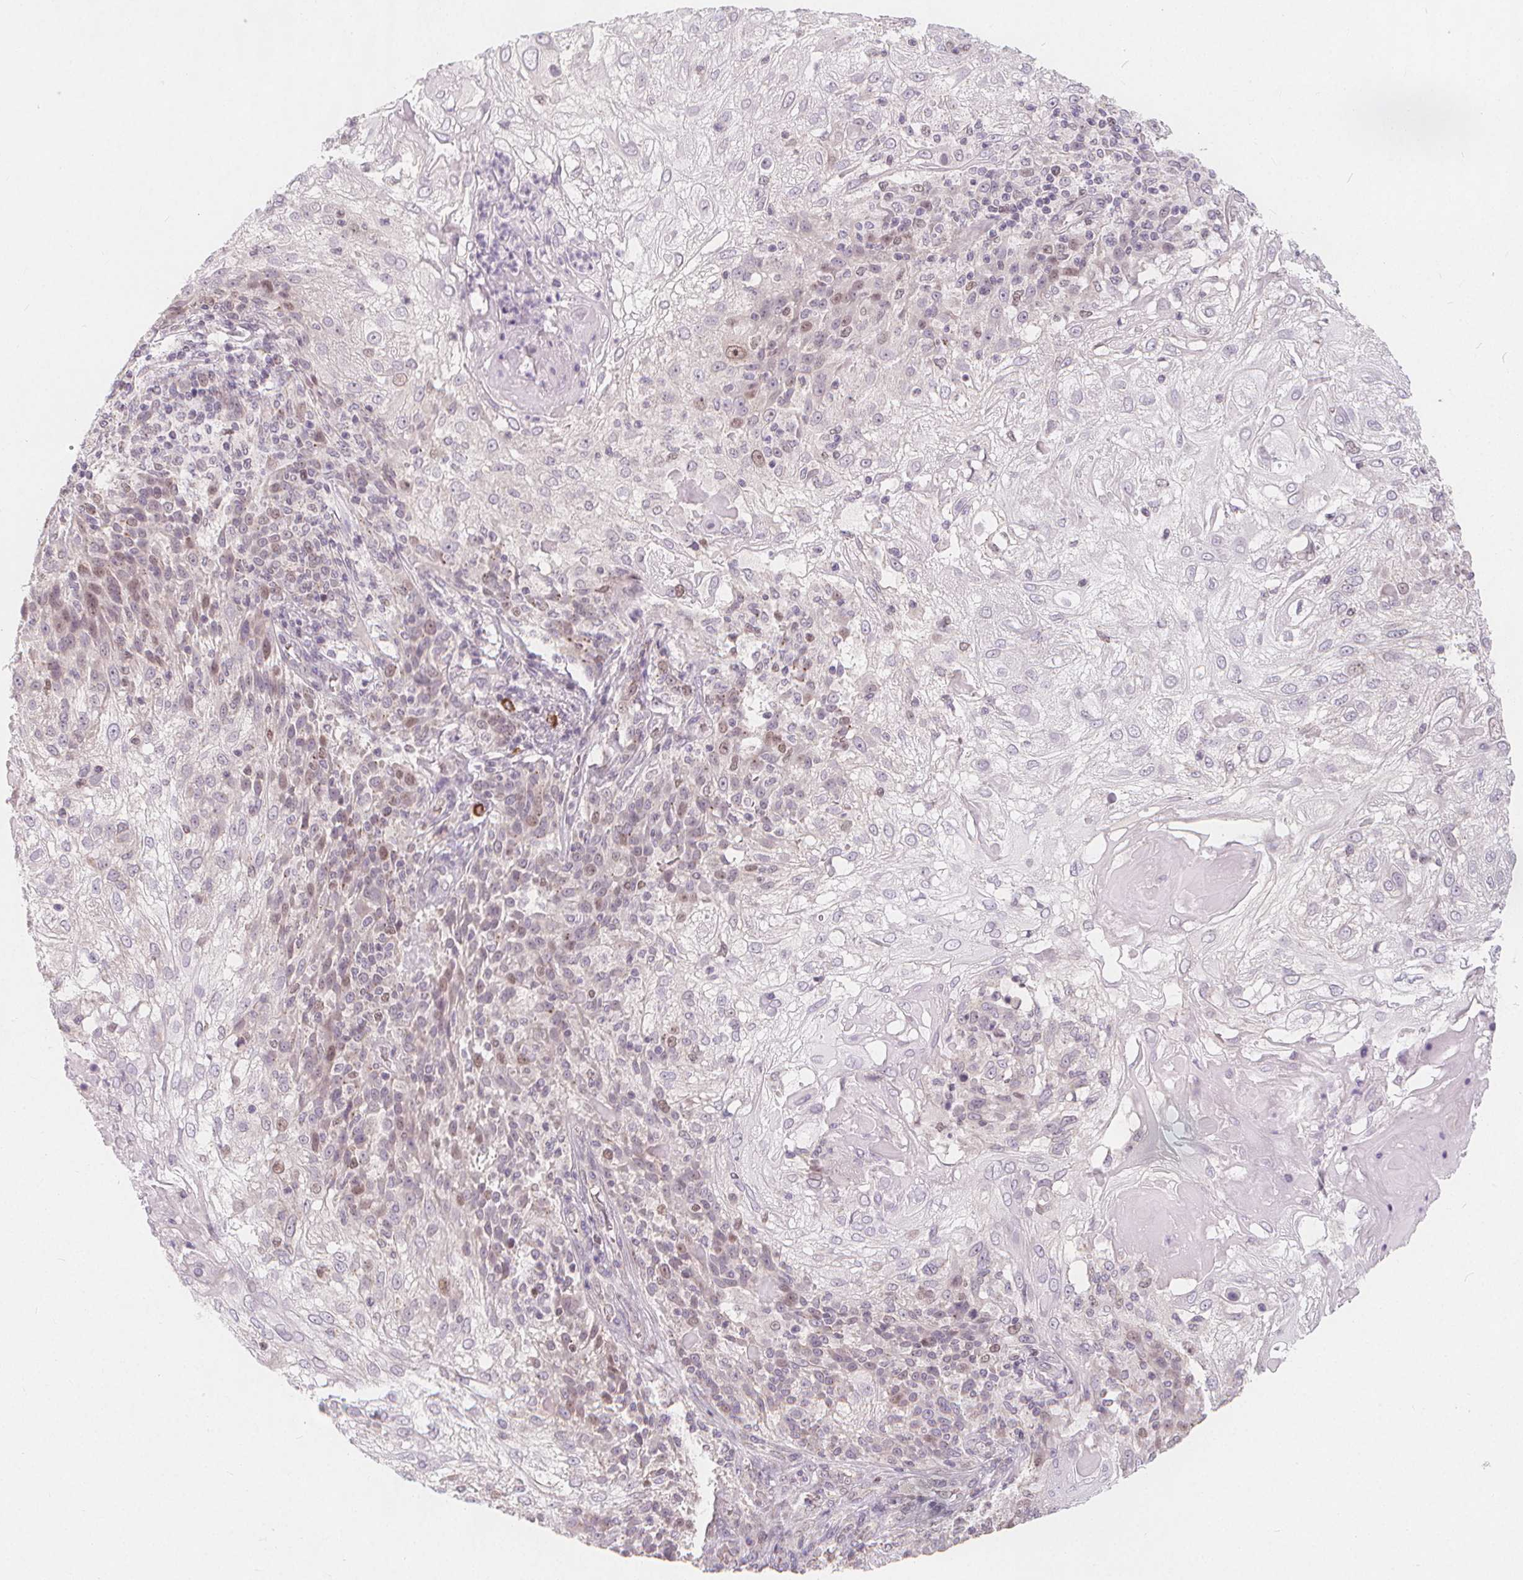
{"staining": {"intensity": "weak", "quantity": "<25%", "location": "nuclear"}, "tissue": "skin cancer", "cell_type": "Tumor cells", "image_type": "cancer", "snomed": [{"axis": "morphology", "description": "Normal tissue, NOS"}, {"axis": "morphology", "description": "Squamous cell carcinoma, NOS"}, {"axis": "topography", "description": "Skin"}], "caption": "Protein analysis of skin cancer reveals no significant positivity in tumor cells. Brightfield microscopy of immunohistochemistry (IHC) stained with DAB (3,3'-diaminobenzidine) (brown) and hematoxylin (blue), captured at high magnification.", "gene": "TIPIN", "patient": {"sex": "female", "age": 83}}